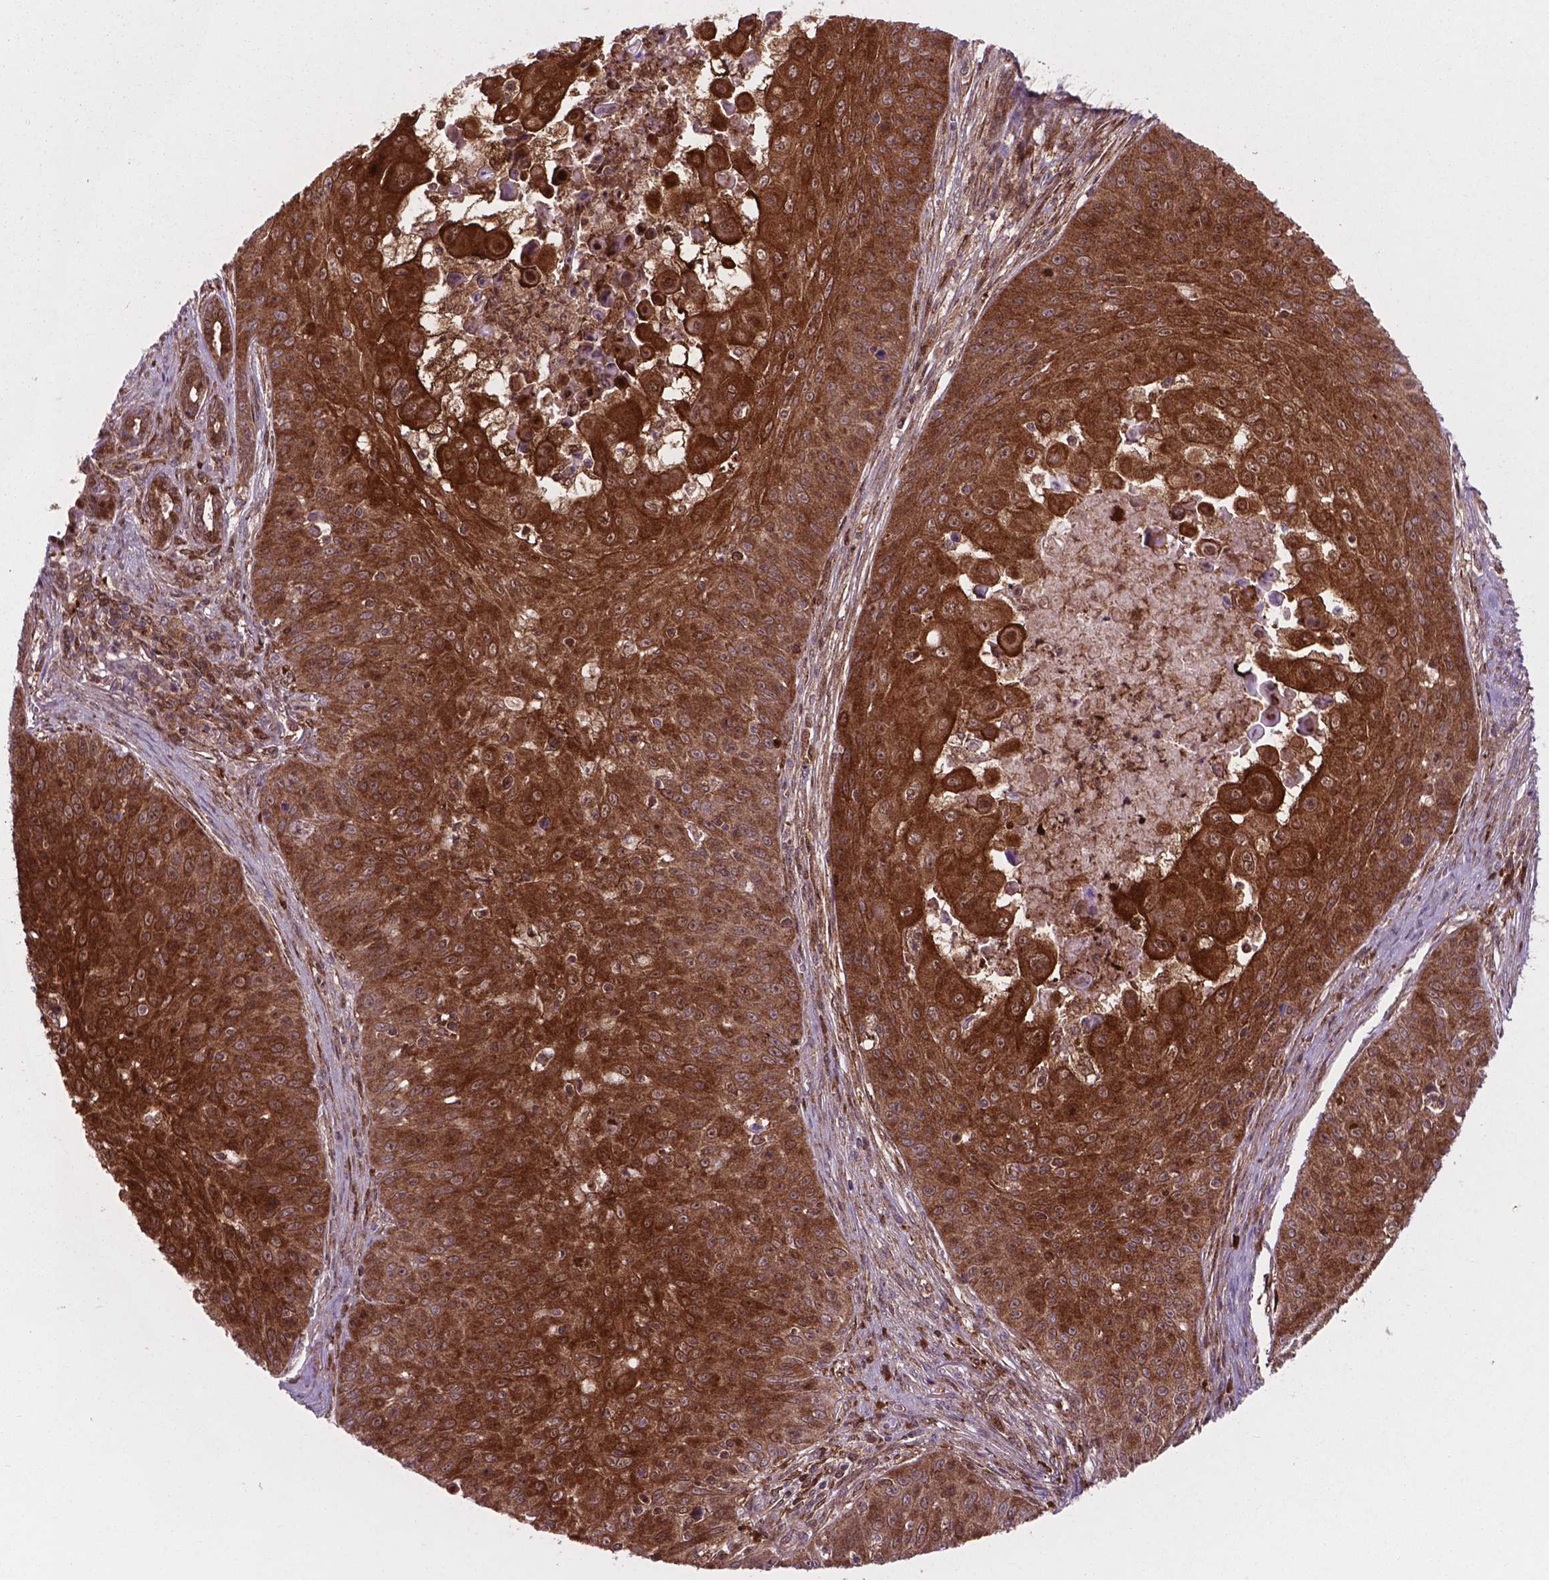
{"staining": {"intensity": "strong", "quantity": ">75%", "location": "cytoplasmic/membranous"}, "tissue": "skin cancer", "cell_type": "Tumor cells", "image_type": "cancer", "snomed": [{"axis": "morphology", "description": "Squamous cell carcinoma, NOS"}, {"axis": "topography", "description": "Skin"}], "caption": "Strong cytoplasmic/membranous positivity is present in approximately >75% of tumor cells in skin cancer.", "gene": "LDHA", "patient": {"sex": "male", "age": 82}}